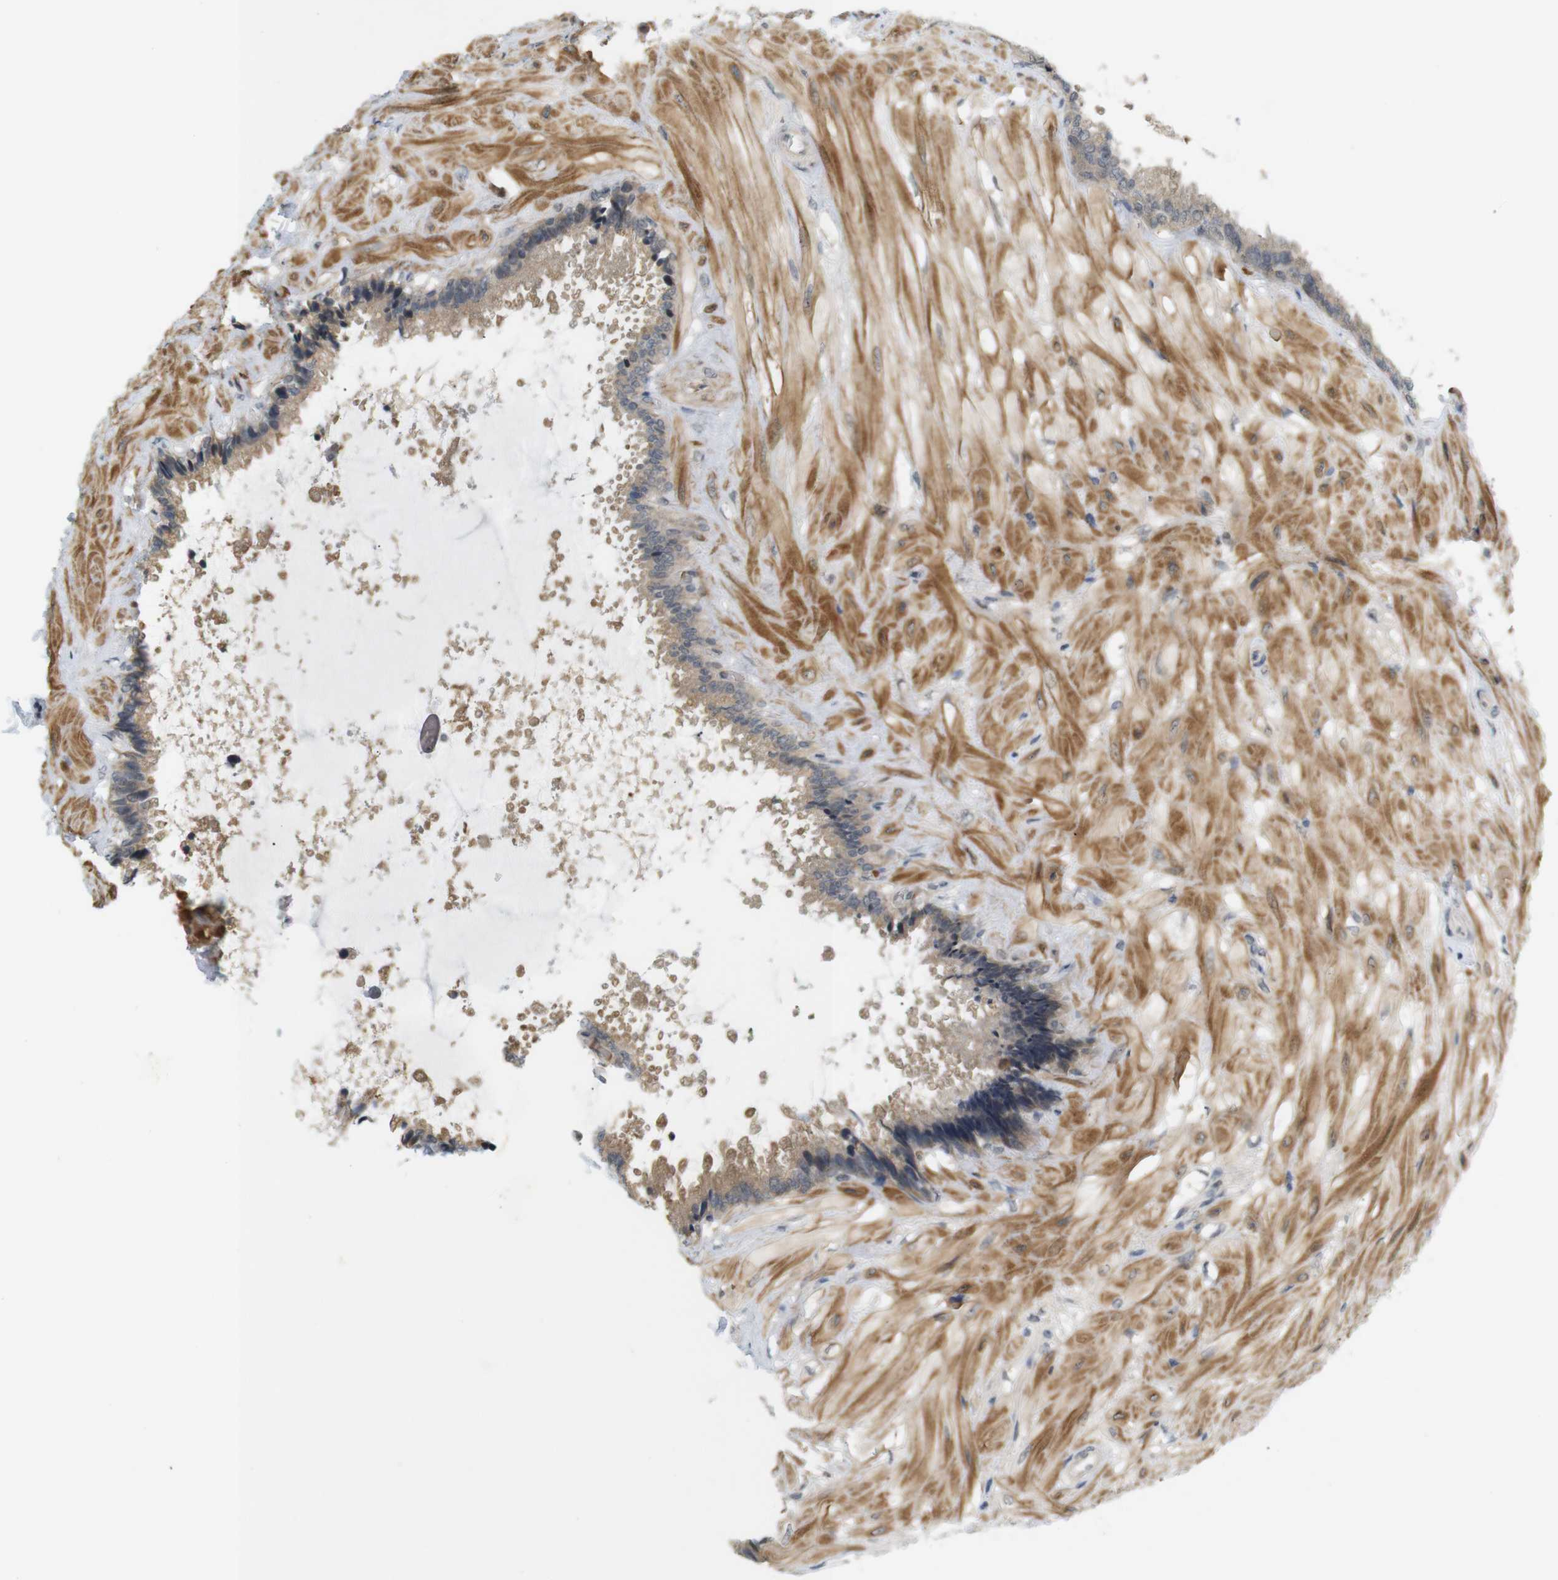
{"staining": {"intensity": "weak", "quantity": ">75%", "location": "cytoplasmic/membranous"}, "tissue": "seminal vesicle", "cell_type": "Glandular cells", "image_type": "normal", "snomed": [{"axis": "morphology", "description": "Normal tissue, NOS"}, {"axis": "topography", "description": "Seminal veicle"}], "caption": "Immunohistochemical staining of unremarkable human seminal vesicle exhibits low levels of weak cytoplasmic/membranous staining in about >75% of glandular cells.", "gene": "SOCS6", "patient": {"sex": "male", "age": 26}}